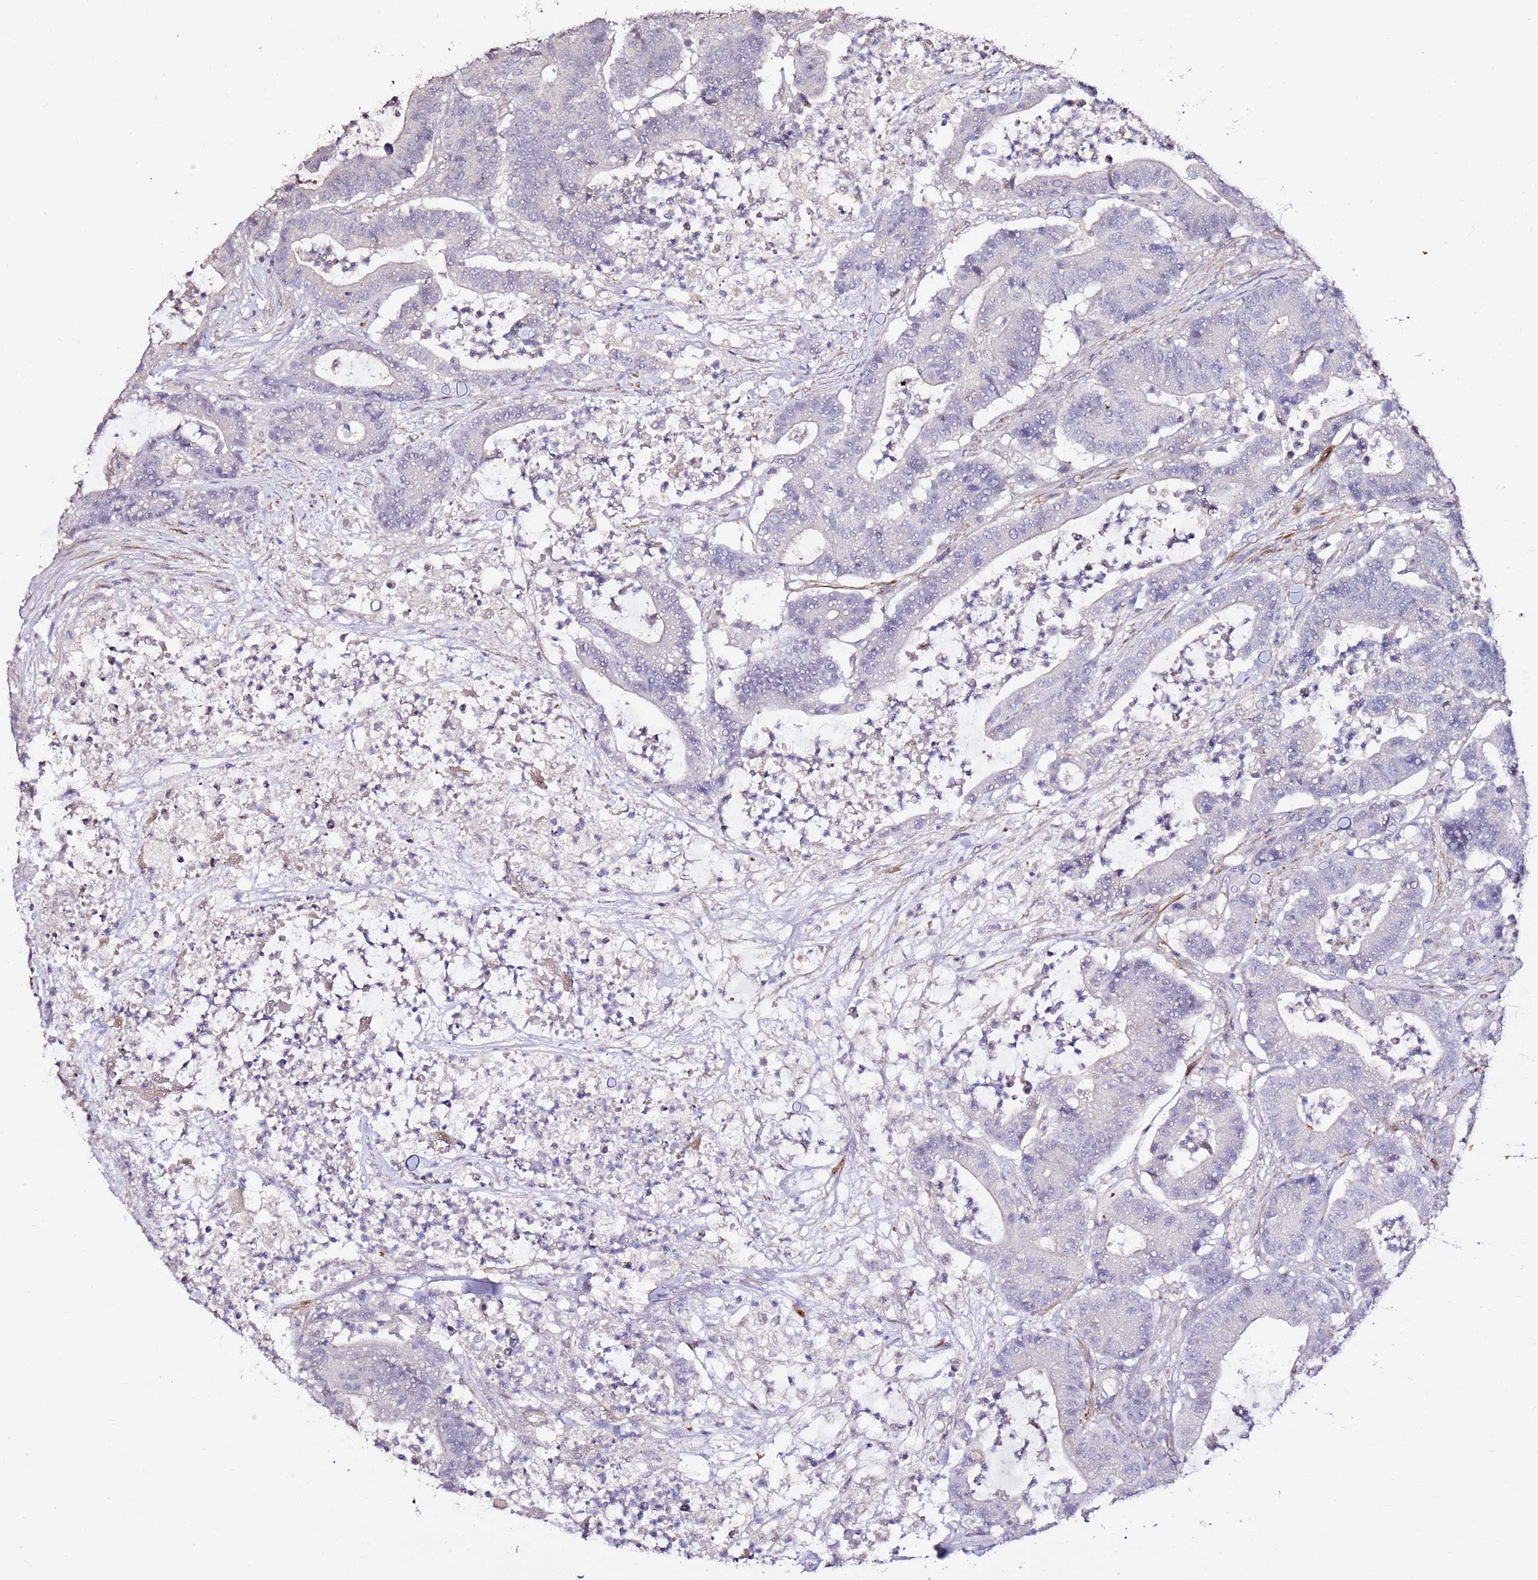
{"staining": {"intensity": "negative", "quantity": "none", "location": "none"}, "tissue": "colorectal cancer", "cell_type": "Tumor cells", "image_type": "cancer", "snomed": [{"axis": "morphology", "description": "Adenocarcinoma, NOS"}, {"axis": "topography", "description": "Colon"}], "caption": "IHC micrograph of neoplastic tissue: colorectal cancer stained with DAB (3,3'-diaminobenzidine) reveals no significant protein positivity in tumor cells. The staining was performed using DAB to visualize the protein expression in brown, while the nuclei were stained in blue with hematoxylin (Magnification: 20x).", "gene": "ART5", "patient": {"sex": "female", "age": 84}}